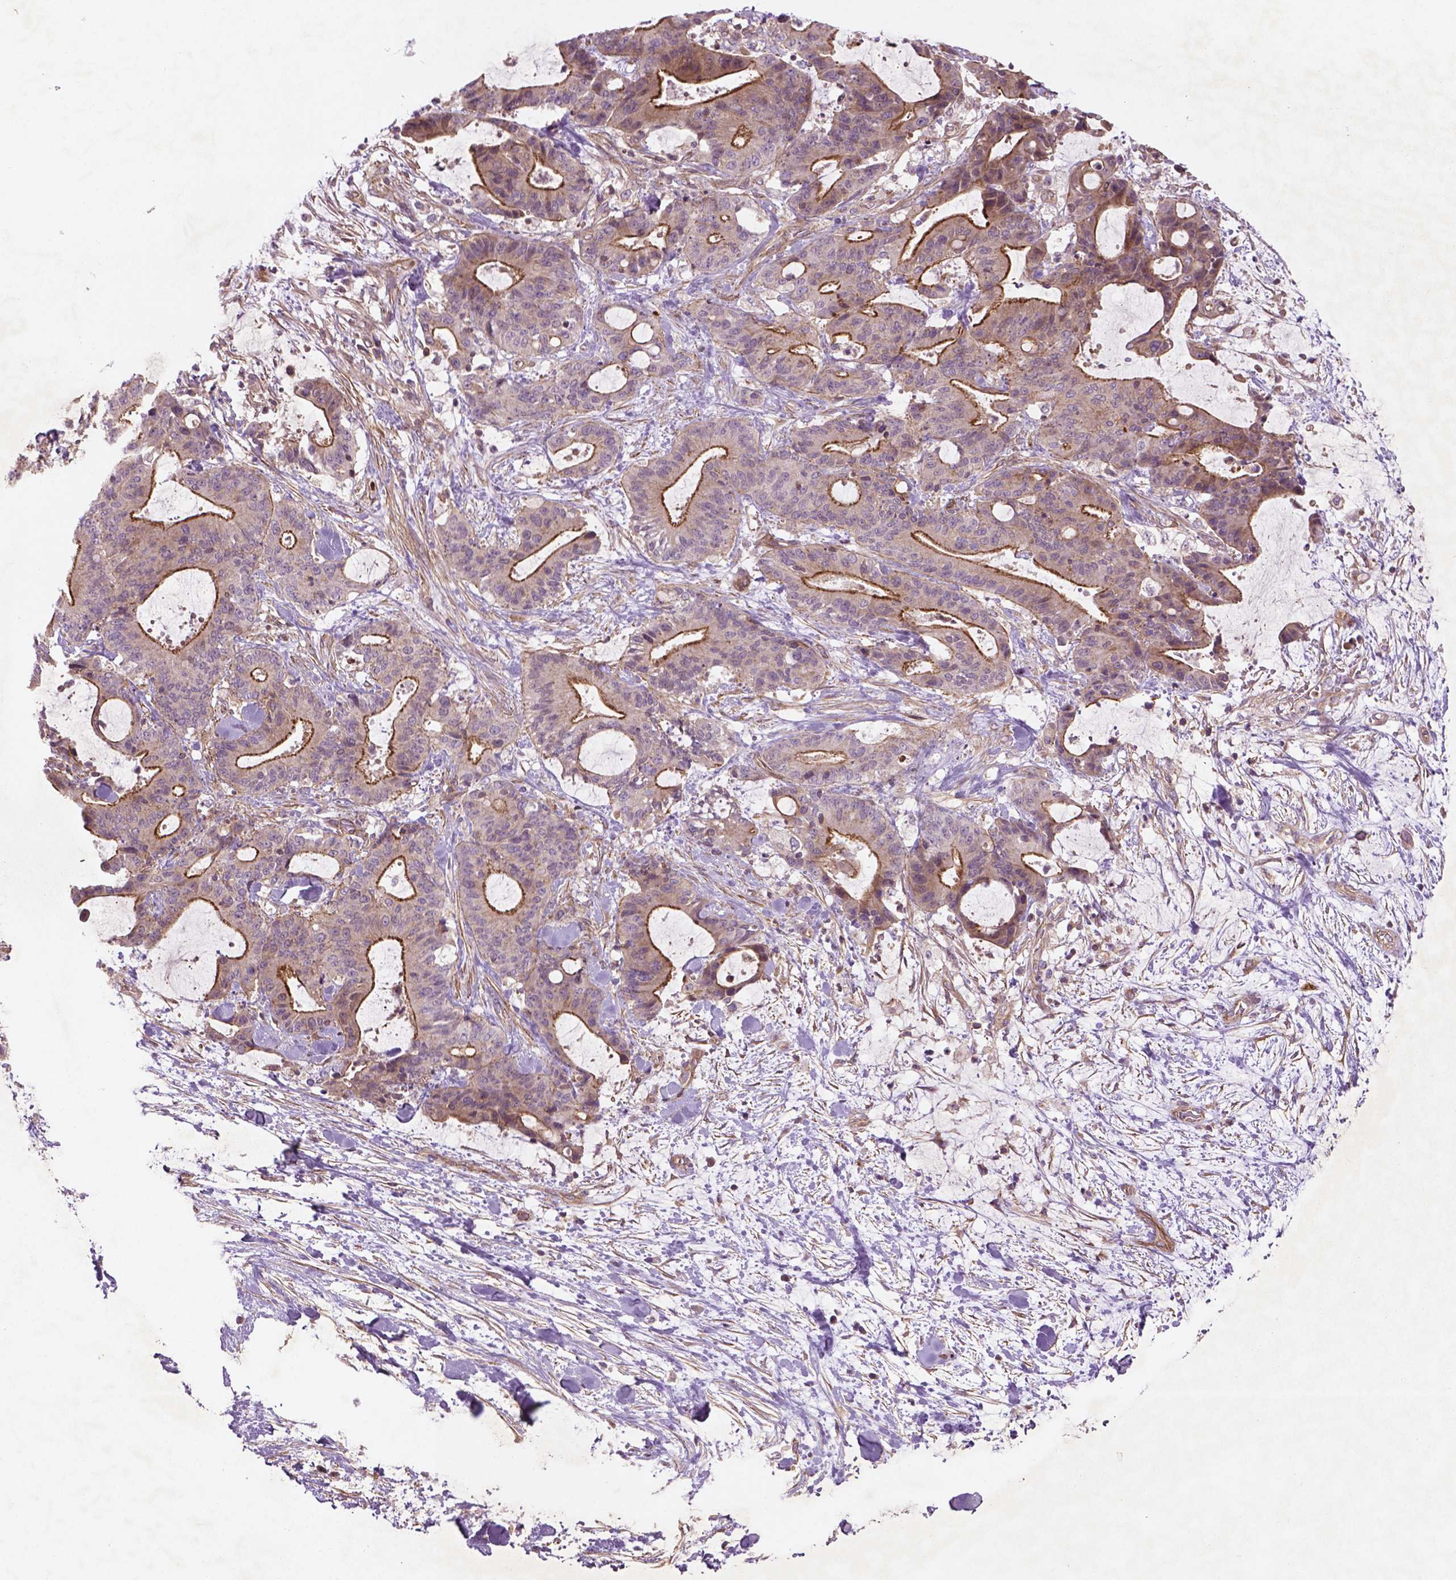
{"staining": {"intensity": "strong", "quantity": "25%-75%", "location": "cytoplasmic/membranous"}, "tissue": "liver cancer", "cell_type": "Tumor cells", "image_type": "cancer", "snomed": [{"axis": "morphology", "description": "Cholangiocarcinoma"}, {"axis": "topography", "description": "Liver"}], "caption": "Human cholangiocarcinoma (liver) stained for a protein (brown) demonstrates strong cytoplasmic/membranous positive staining in approximately 25%-75% of tumor cells.", "gene": "TCHP", "patient": {"sex": "female", "age": 73}}